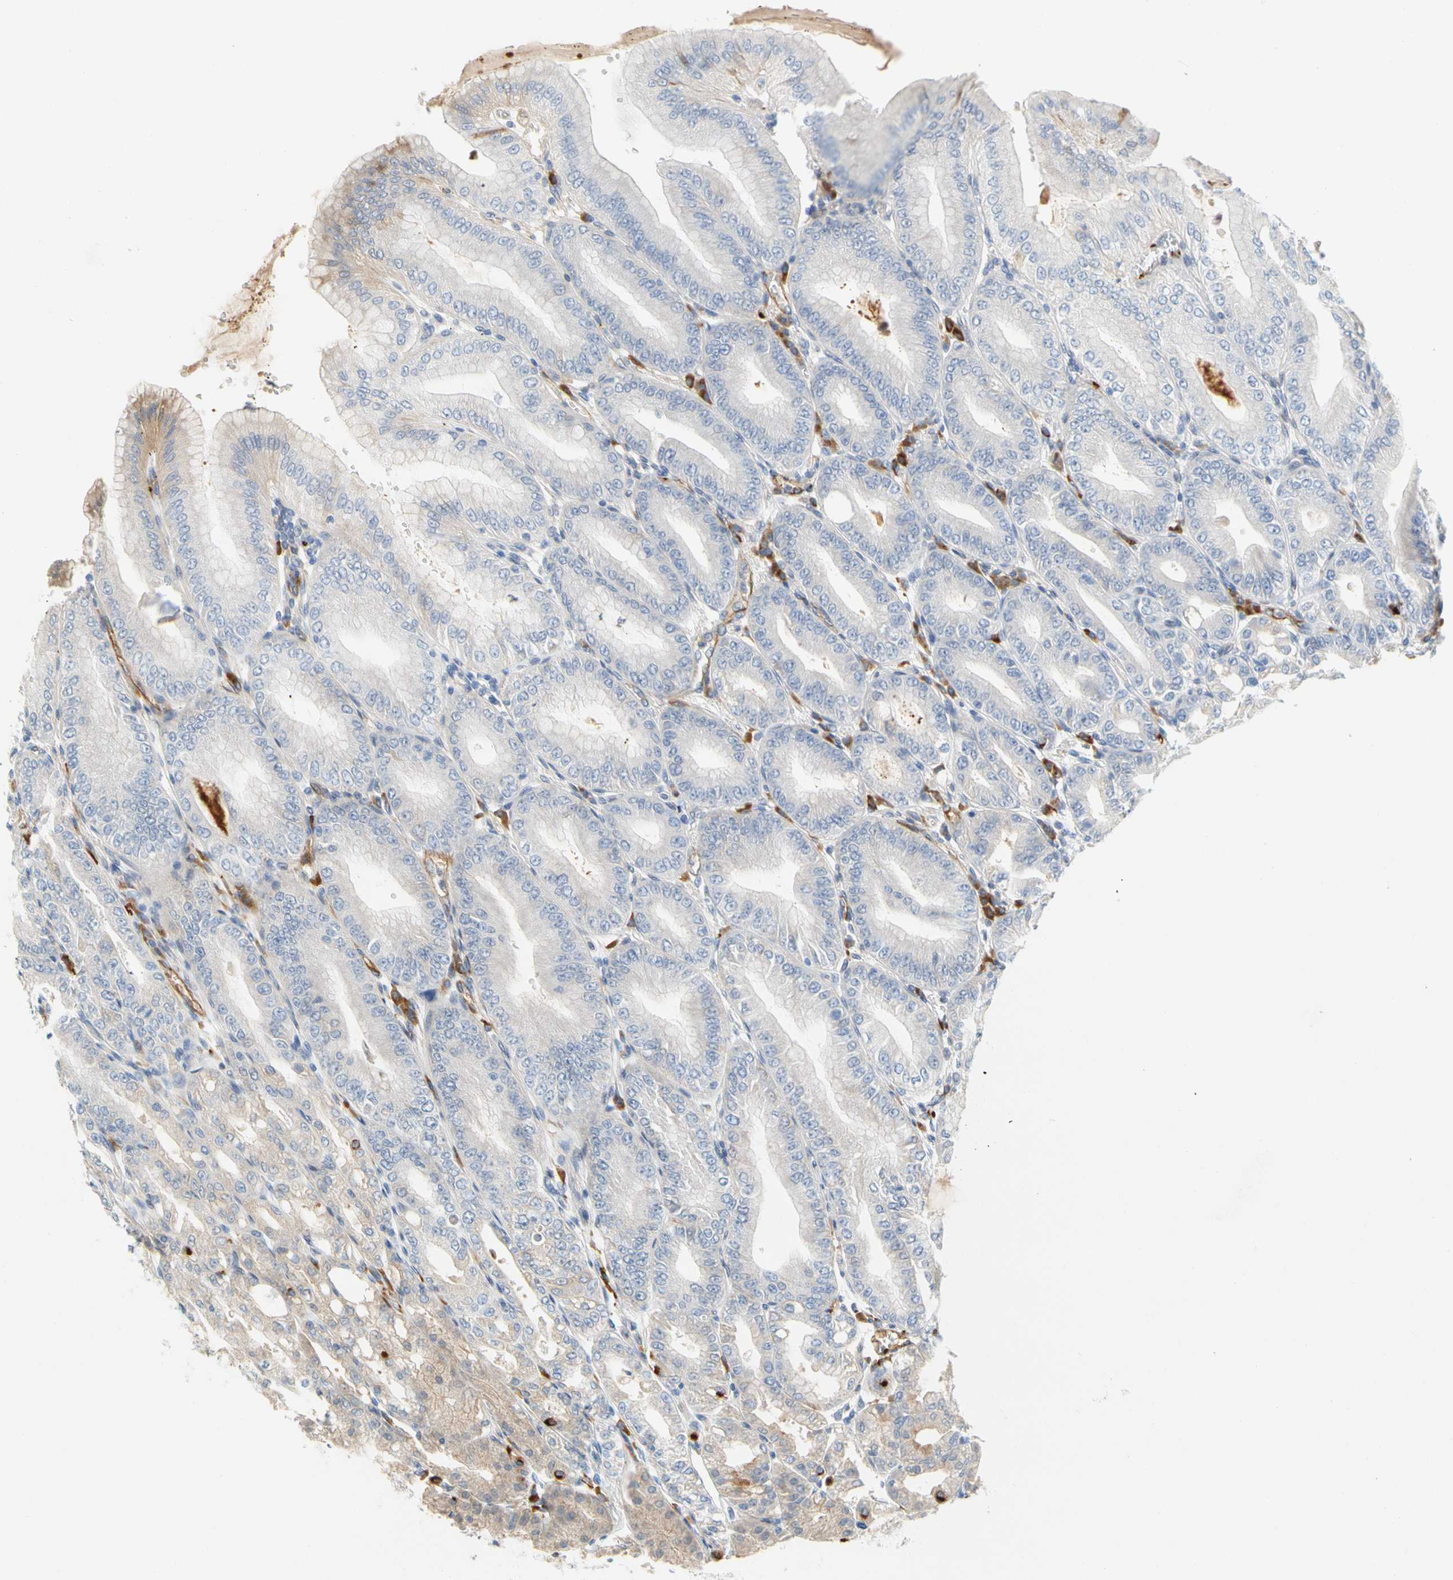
{"staining": {"intensity": "weak", "quantity": "<25%", "location": "cytoplasmic/membranous"}, "tissue": "stomach", "cell_type": "Glandular cells", "image_type": "normal", "snomed": [{"axis": "morphology", "description": "Normal tissue, NOS"}, {"axis": "topography", "description": "Stomach, lower"}], "caption": "This histopathology image is of unremarkable stomach stained with immunohistochemistry to label a protein in brown with the nuclei are counter-stained blue. There is no staining in glandular cells. Brightfield microscopy of immunohistochemistry (IHC) stained with DAB (3,3'-diaminobenzidine) (brown) and hematoxylin (blue), captured at high magnification.", "gene": "ENSG00000288796", "patient": {"sex": "male", "age": 71}}